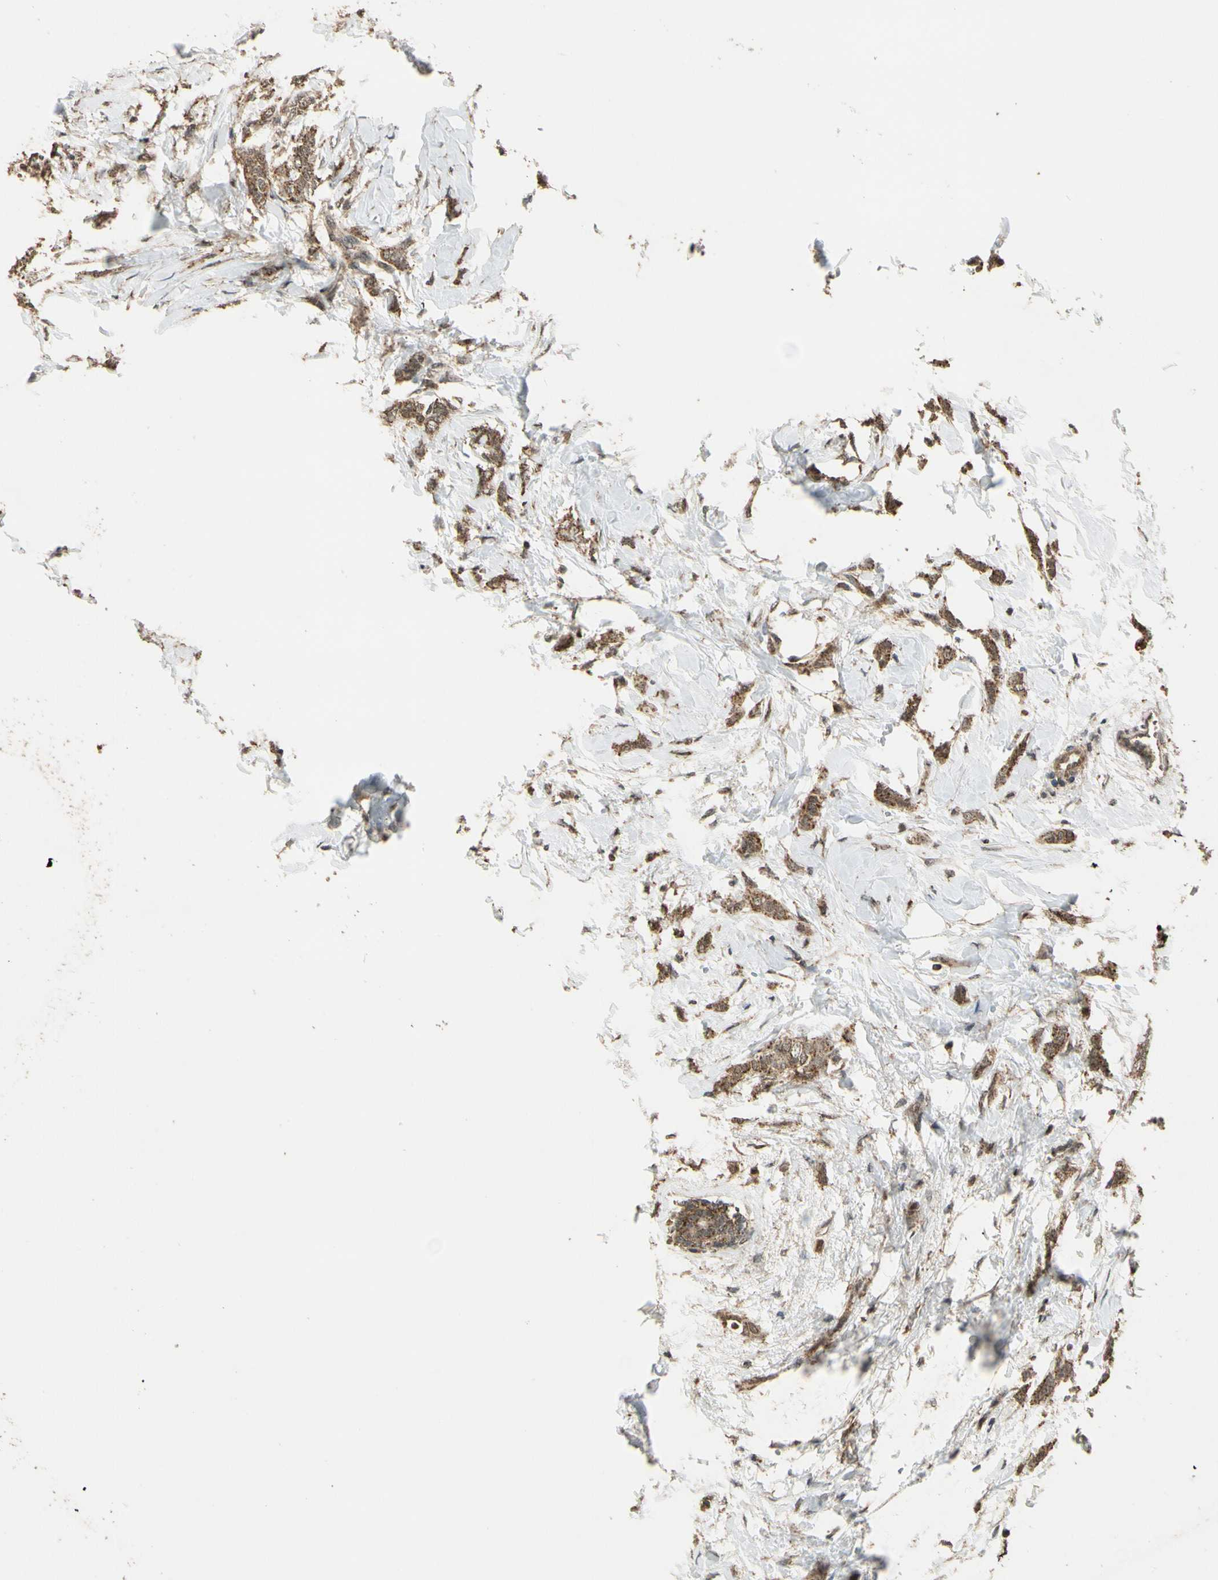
{"staining": {"intensity": "moderate", "quantity": ">75%", "location": "cytoplasmic/membranous"}, "tissue": "breast cancer", "cell_type": "Tumor cells", "image_type": "cancer", "snomed": [{"axis": "morphology", "description": "Lobular carcinoma, in situ"}, {"axis": "morphology", "description": "Lobular carcinoma"}, {"axis": "topography", "description": "Breast"}], "caption": "Protein expression analysis of lobular carcinoma (breast) exhibits moderate cytoplasmic/membranous staining in approximately >75% of tumor cells.", "gene": "LAMTOR1", "patient": {"sex": "female", "age": 41}}